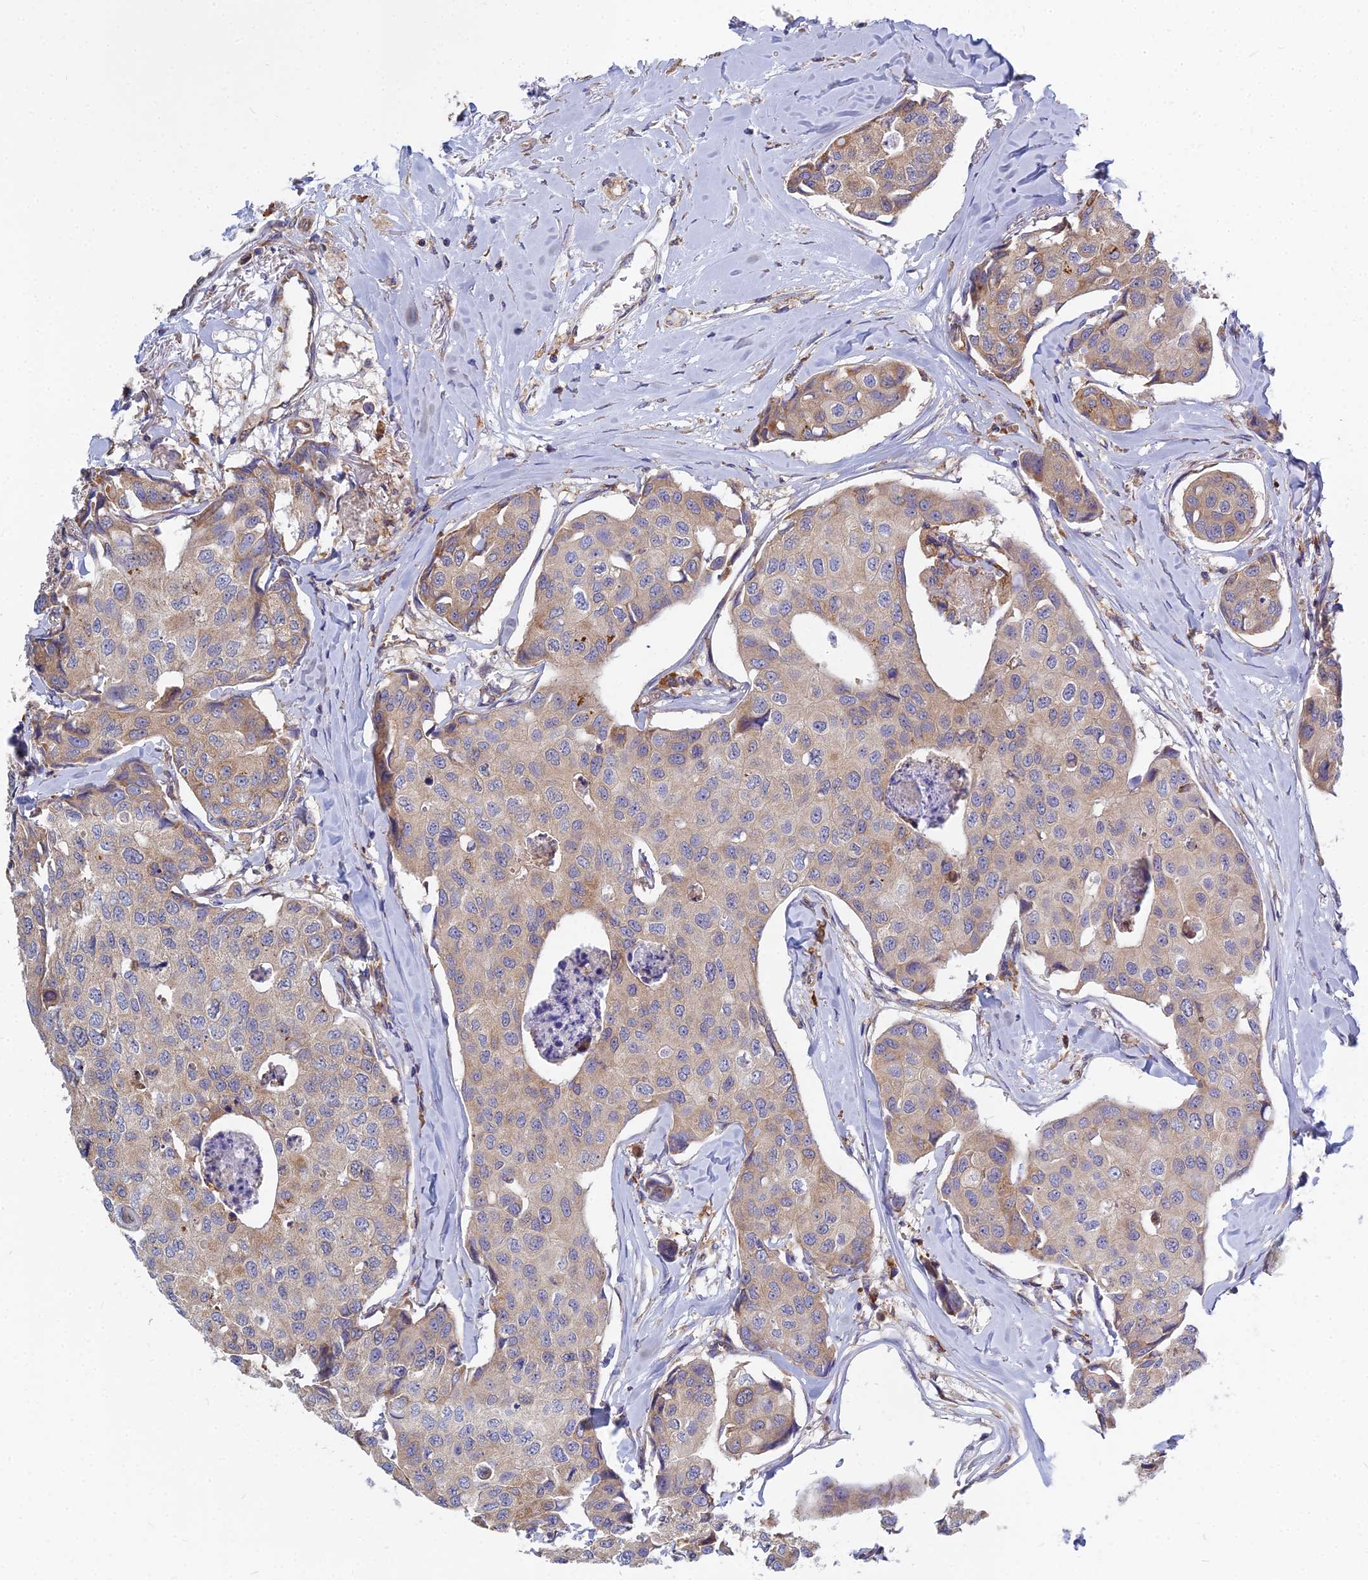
{"staining": {"intensity": "moderate", "quantity": "25%-75%", "location": "cytoplasmic/membranous"}, "tissue": "breast cancer", "cell_type": "Tumor cells", "image_type": "cancer", "snomed": [{"axis": "morphology", "description": "Duct carcinoma"}, {"axis": "topography", "description": "Breast"}], "caption": "DAB (3,3'-diaminobenzidine) immunohistochemical staining of human infiltrating ductal carcinoma (breast) exhibits moderate cytoplasmic/membranous protein staining in about 25%-75% of tumor cells.", "gene": "KIAA1143", "patient": {"sex": "female", "age": 80}}